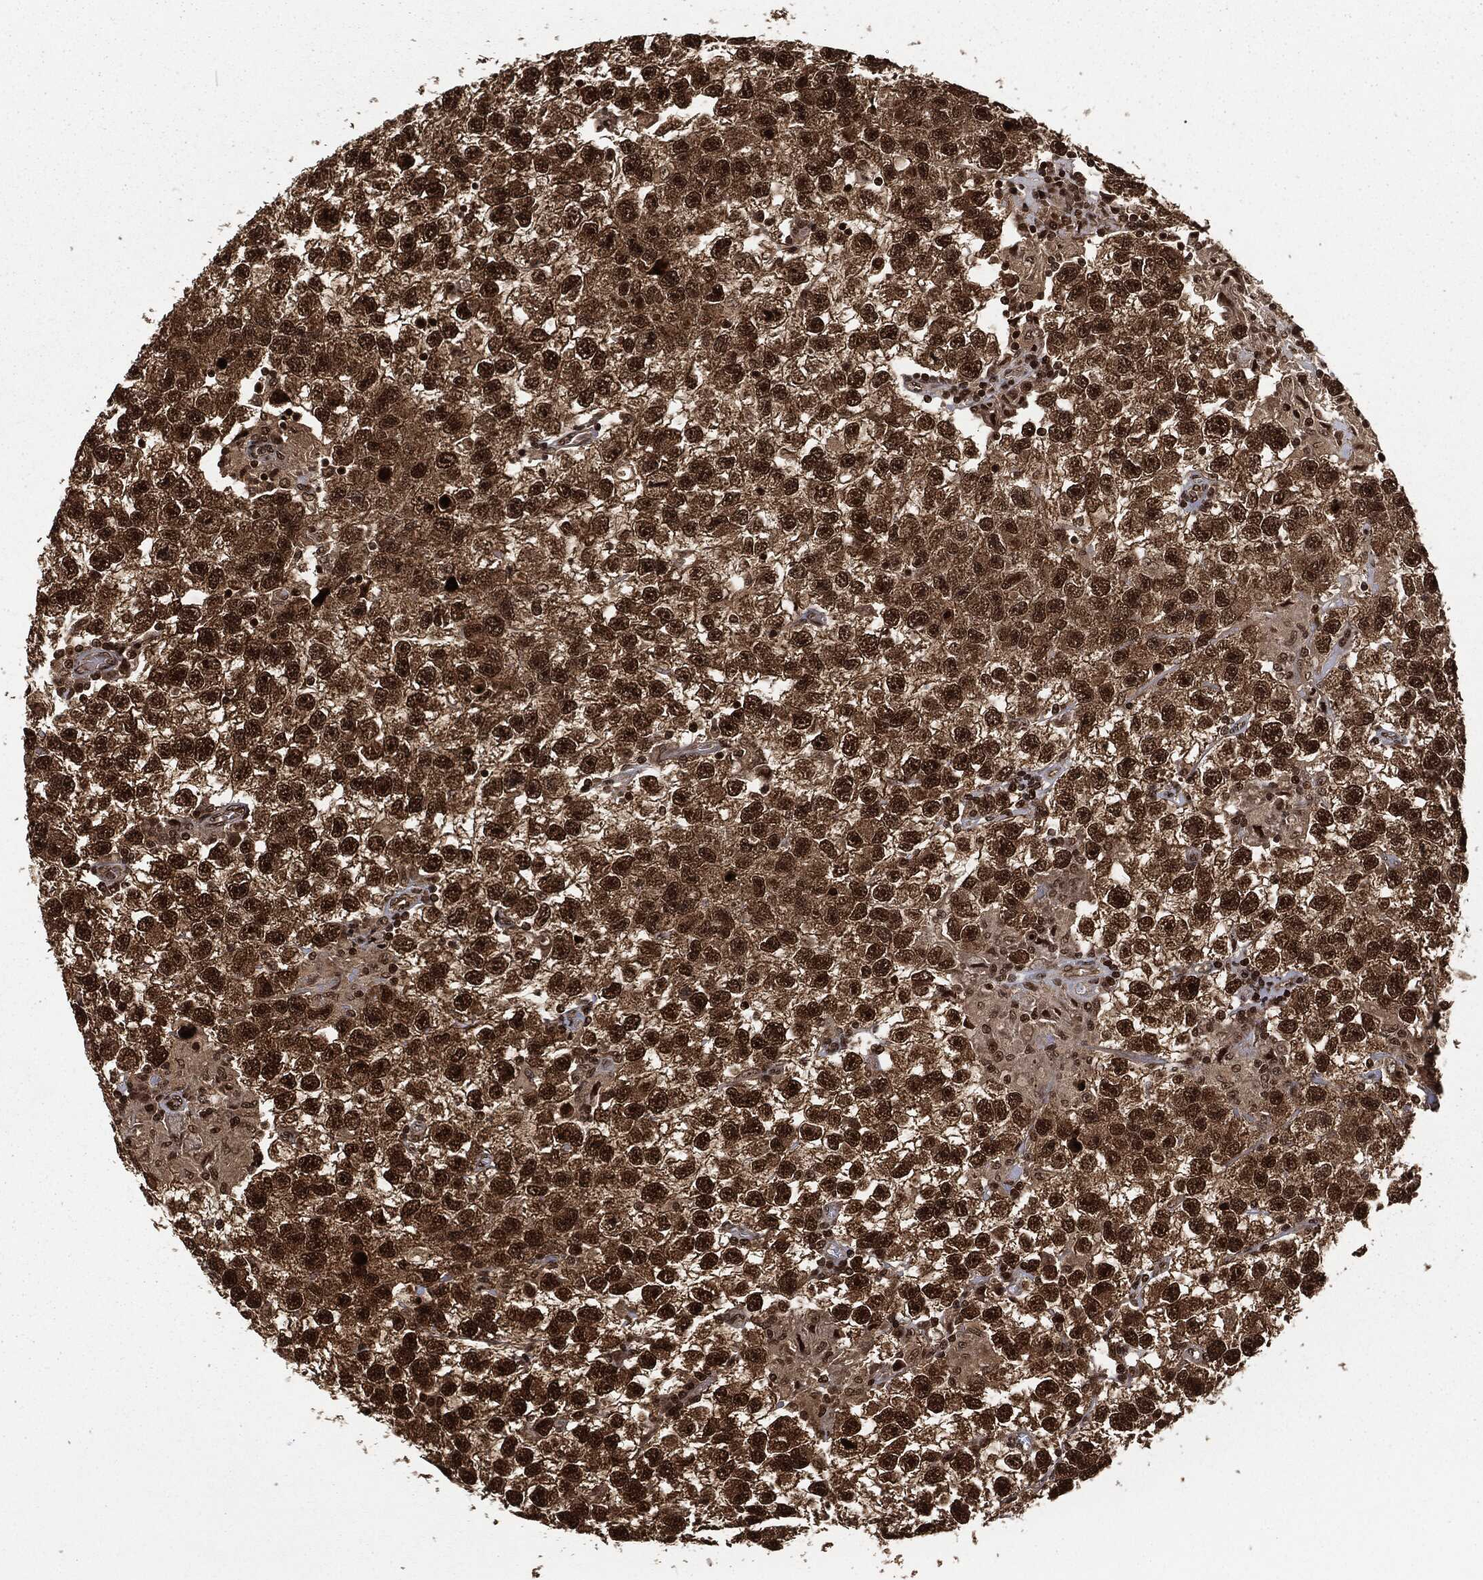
{"staining": {"intensity": "strong", "quantity": ">75%", "location": "nuclear"}, "tissue": "testis cancer", "cell_type": "Tumor cells", "image_type": "cancer", "snomed": [{"axis": "morphology", "description": "Seminoma, NOS"}, {"axis": "topography", "description": "Testis"}], "caption": "Seminoma (testis) stained for a protein (brown) reveals strong nuclear positive staining in about >75% of tumor cells.", "gene": "NGRN", "patient": {"sex": "male", "age": 26}}